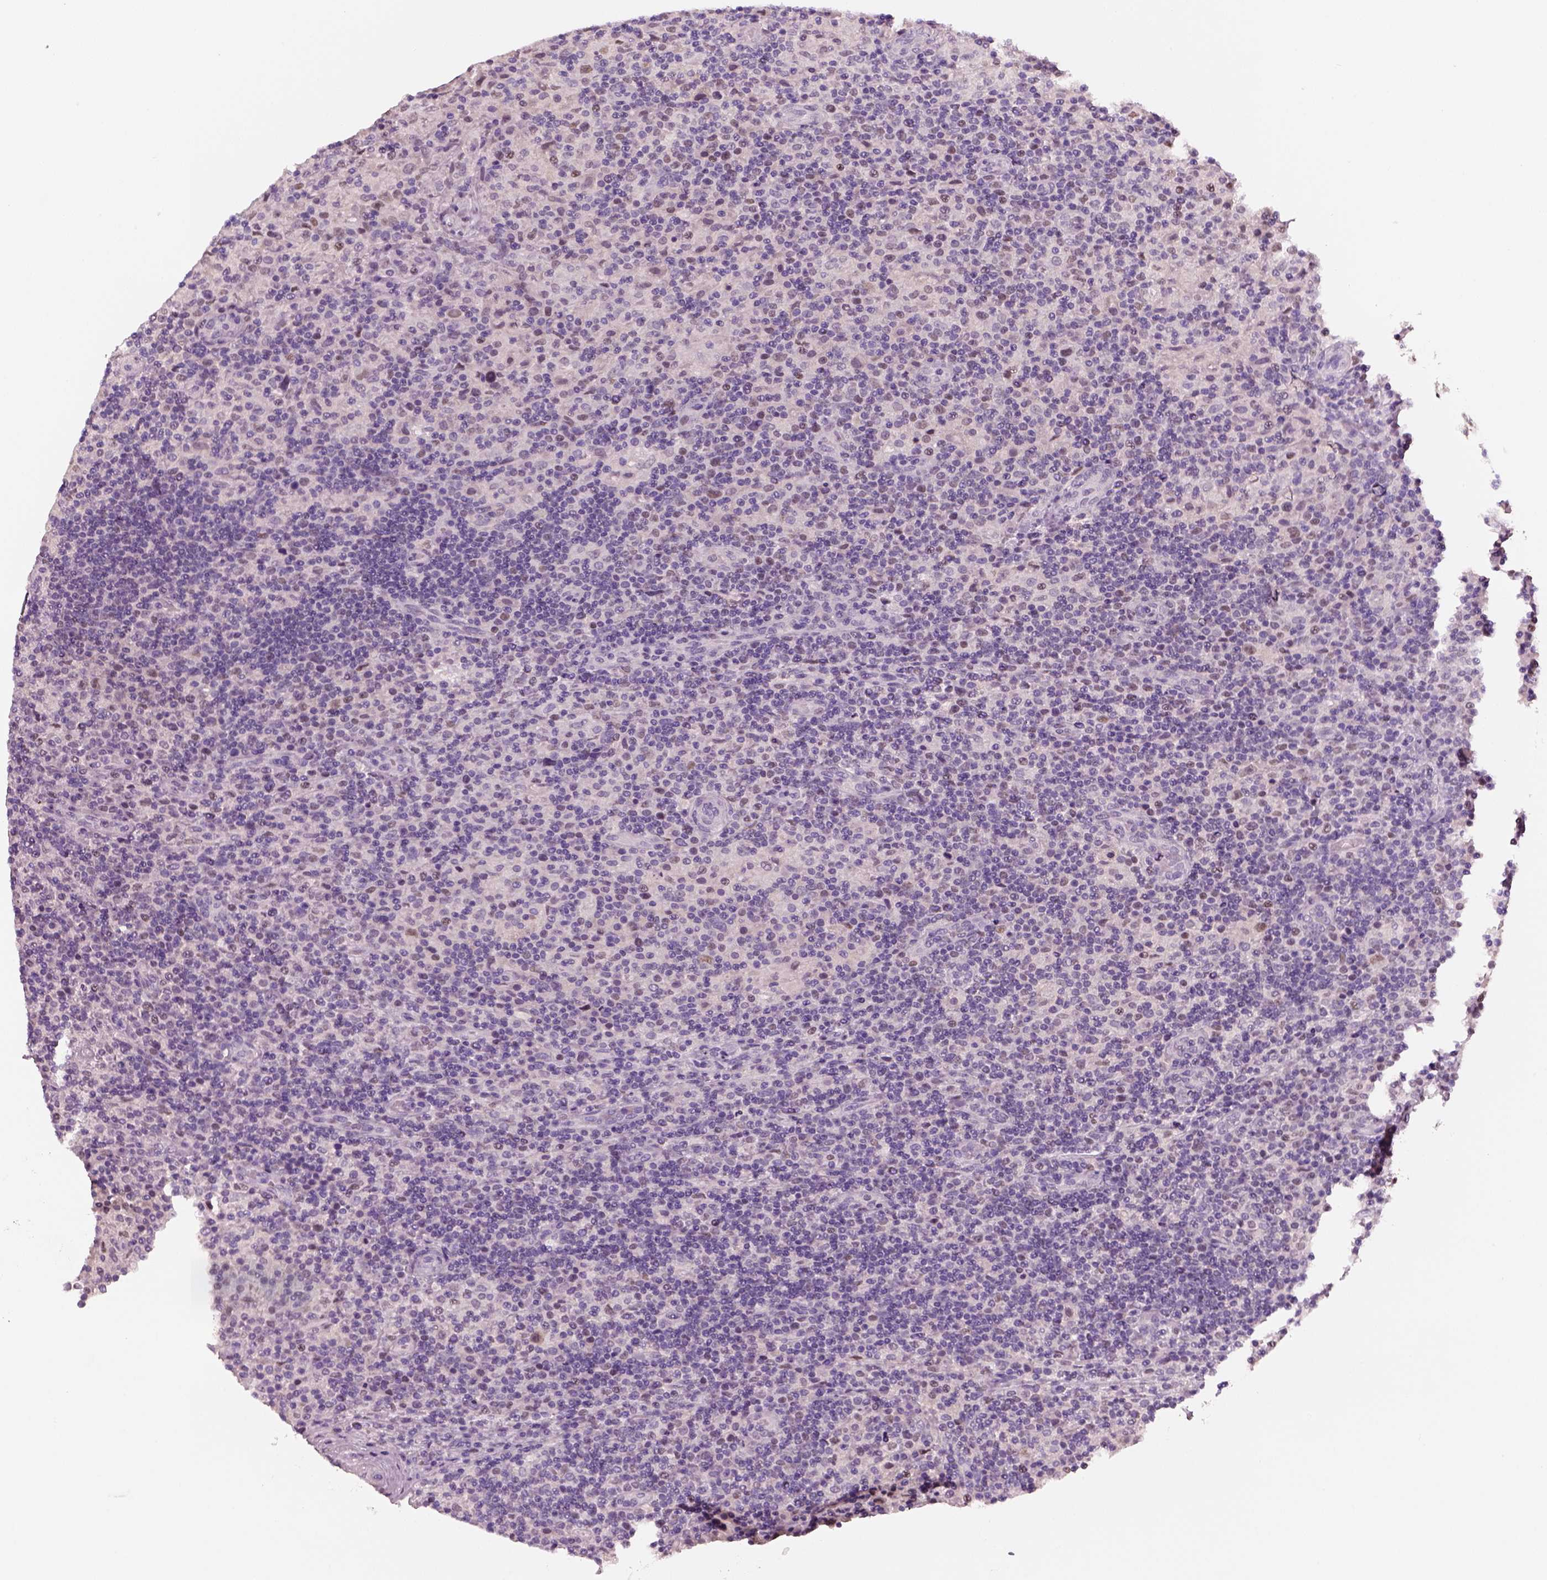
{"staining": {"intensity": "negative", "quantity": "none", "location": "none"}, "tissue": "lymphoma", "cell_type": "Tumor cells", "image_type": "cancer", "snomed": [{"axis": "morphology", "description": "Hodgkin's disease, NOS"}, {"axis": "topography", "description": "Lymph node"}], "caption": "Micrograph shows no protein staining in tumor cells of lymphoma tissue.", "gene": "ELSPBP1", "patient": {"sex": "male", "age": 70}}